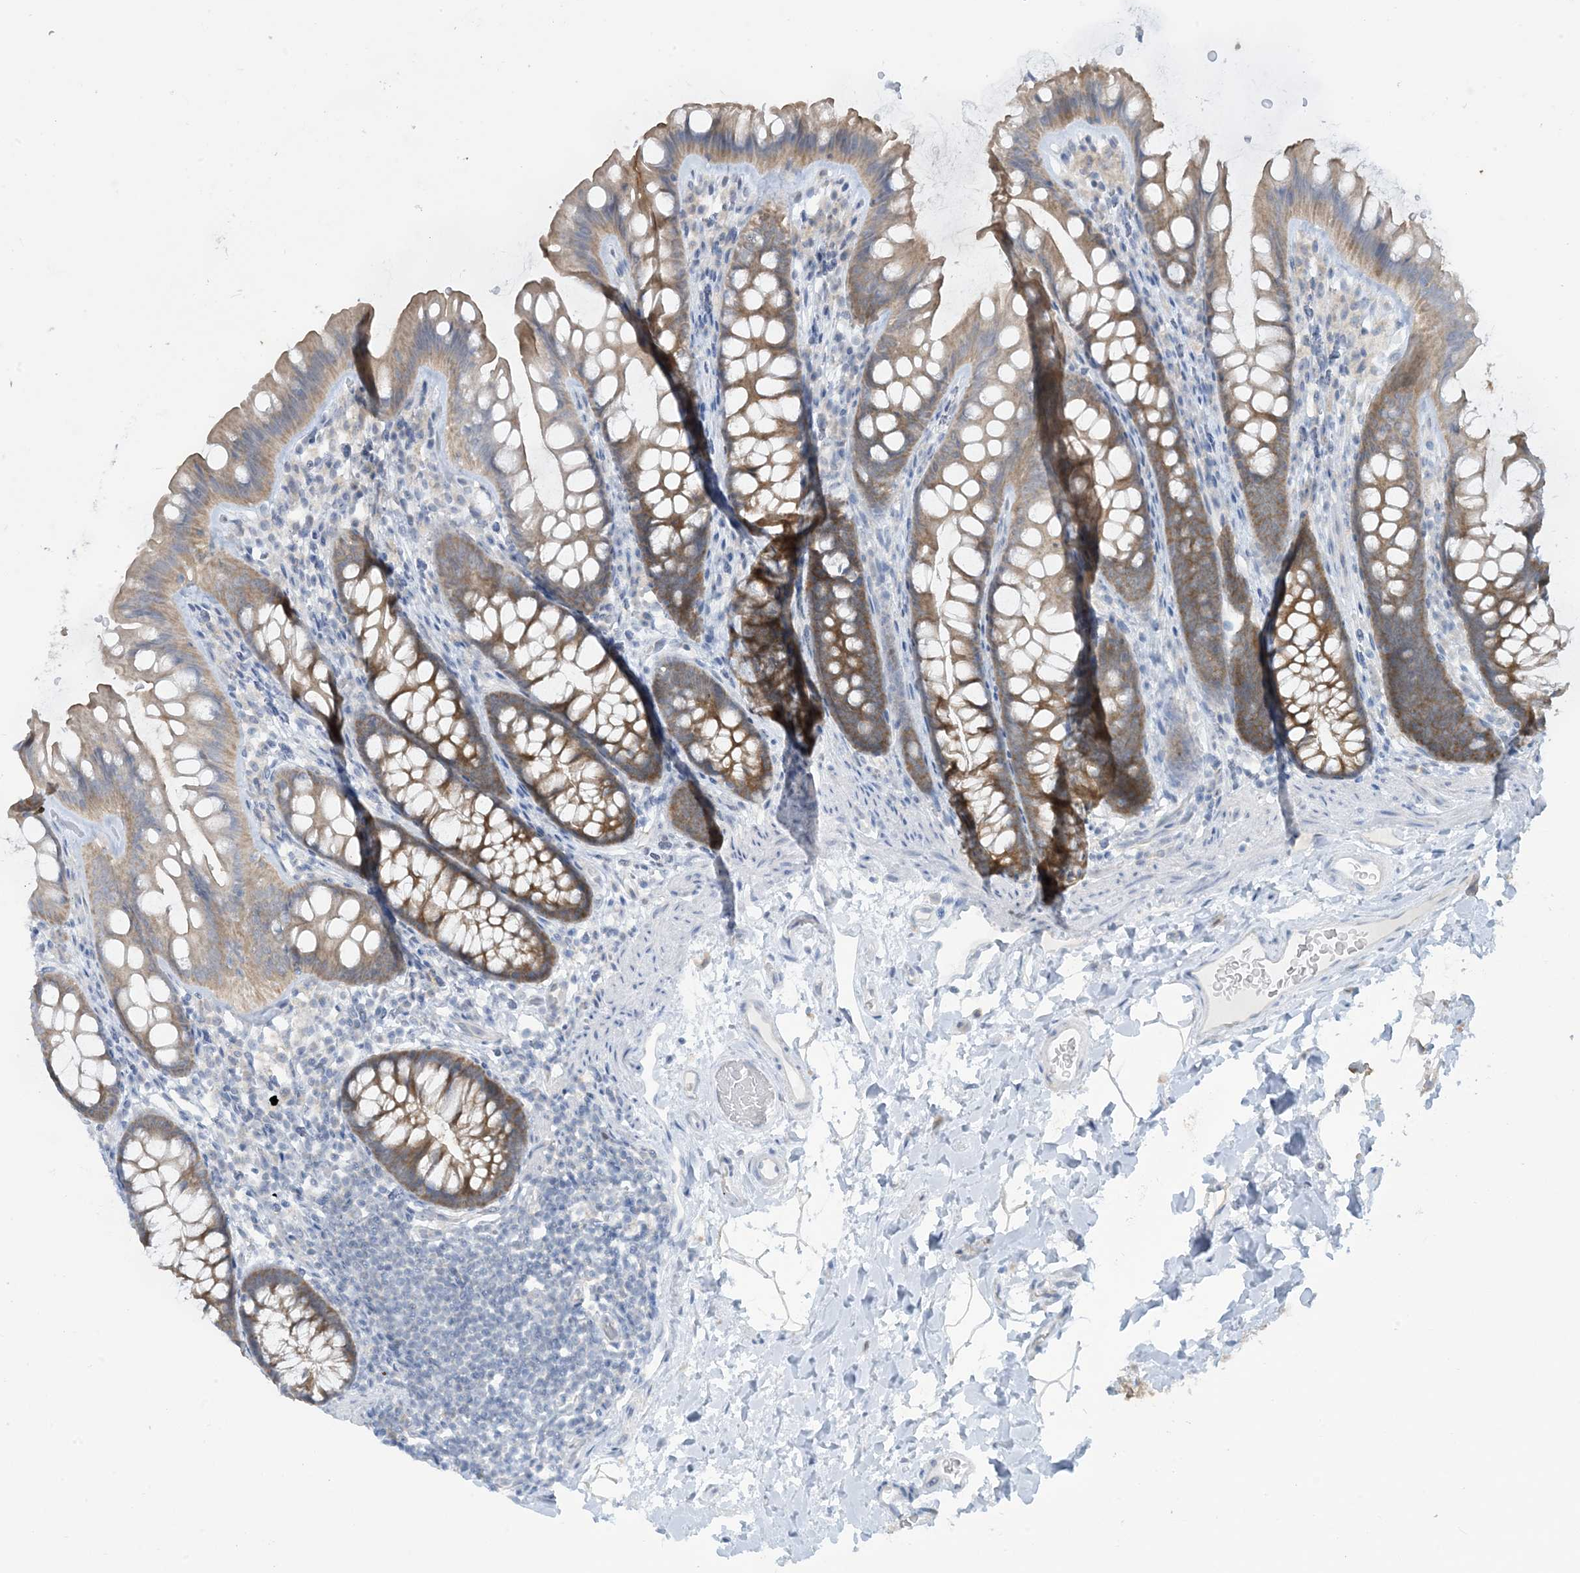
{"staining": {"intensity": "negative", "quantity": "none", "location": "none"}, "tissue": "colon", "cell_type": "Endothelial cells", "image_type": "normal", "snomed": [{"axis": "morphology", "description": "Normal tissue, NOS"}, {"axis": "topography", "description": "Colon"}], "caption": "Immunohistochemical staining of unremarkable human colon reveals no significant positivity in endothelial cells.", "gene": "MRPS18A", "patient": {"sex": "female", "age": 62}}